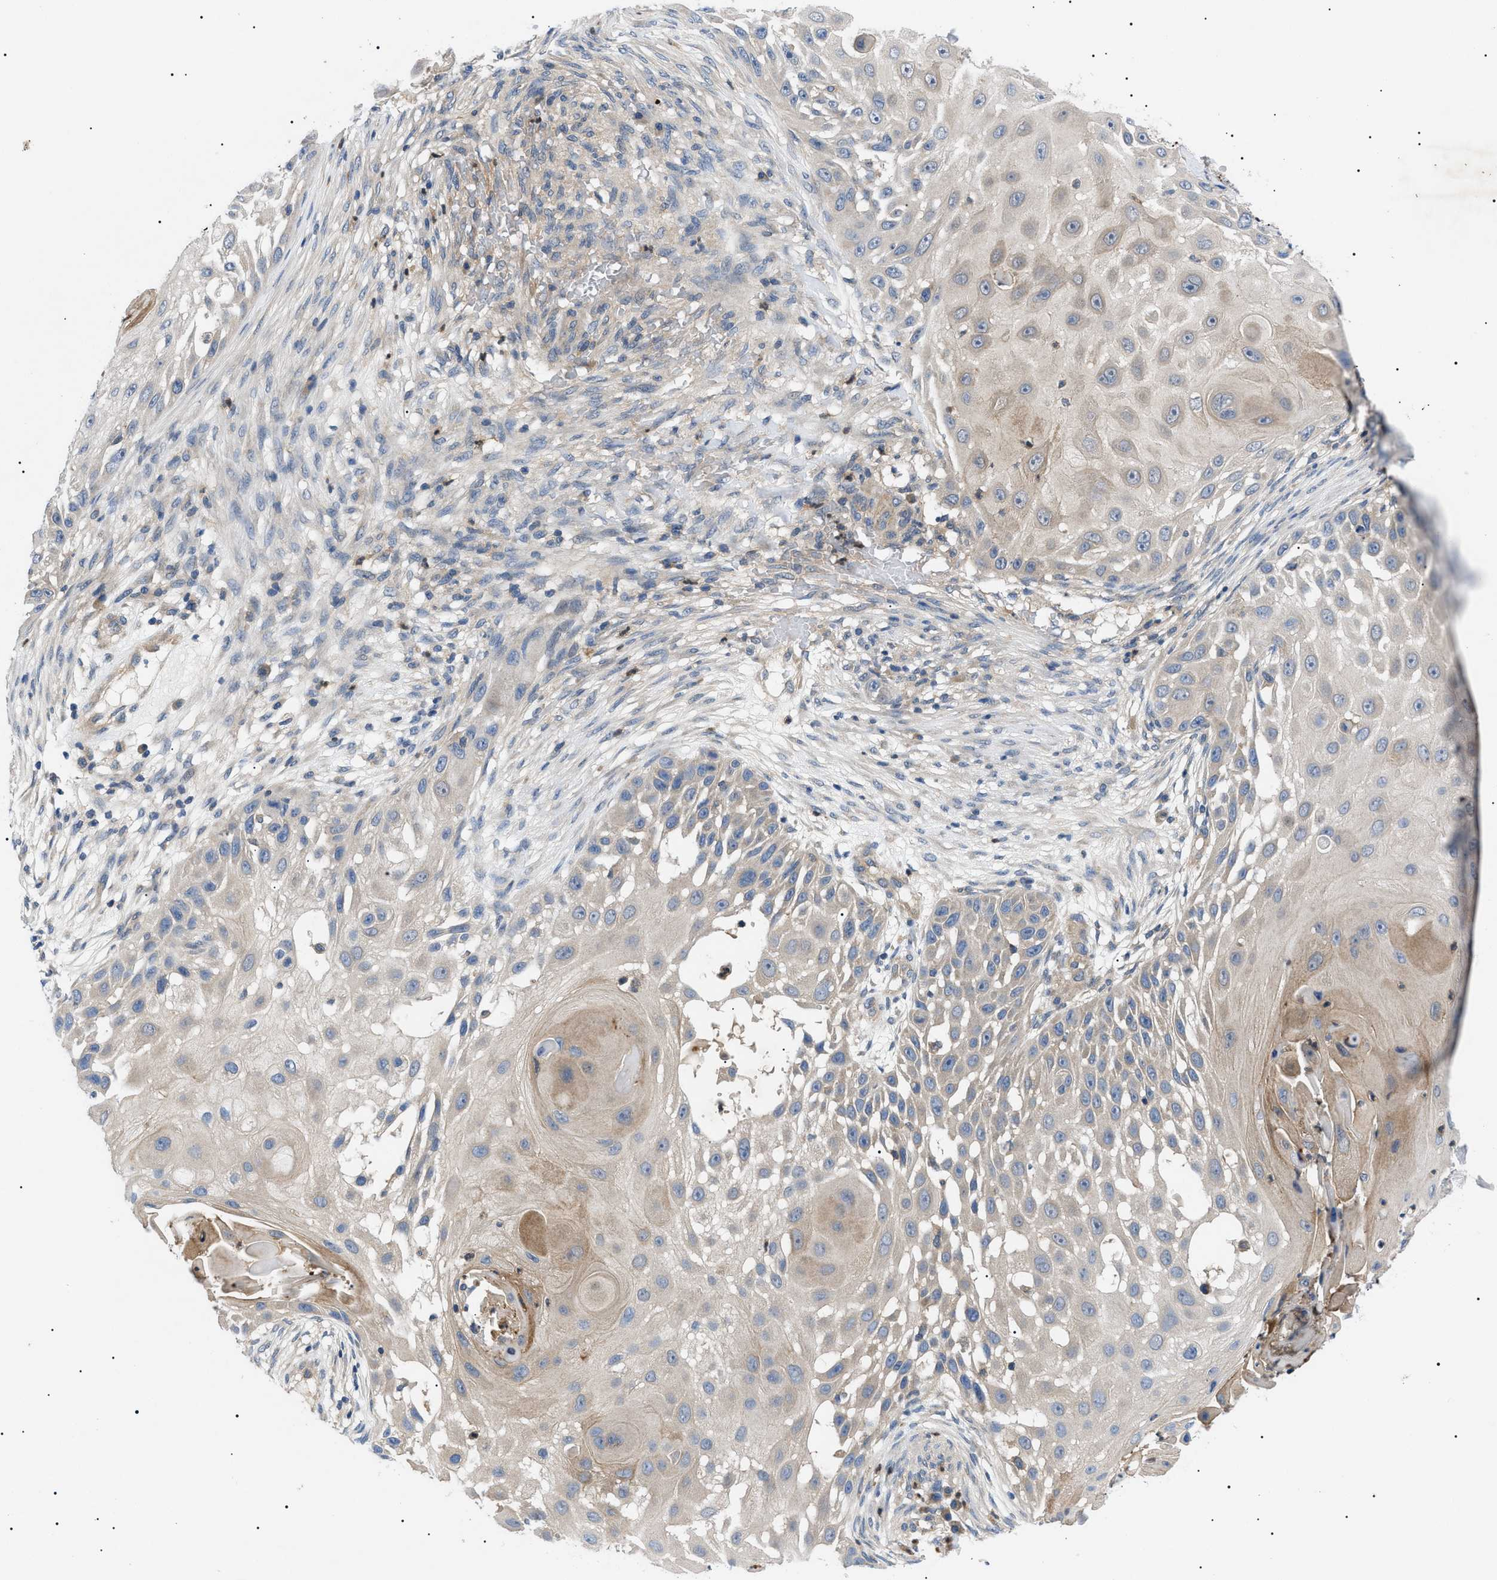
{"staining": {"intensity": "weak", "quantity": "25%-75%", "location": "cytoplasmic/membranous"}, "tissue": "skin cancer", "cell_type": "Tumor cells", "image_type": "cancer", "snomed": [{"axis": "morphology", "description": "Squamous cell carcinoma, NOS"}, {"axis": "topography", "description": "Skin"}], "caption": "Immunohistochemistry (IHC) of human squamous cell carcinoma (skin) displays low levels of weak cytoplasmic/membranous expression in about 25%-75% of tumor cells.", "gene": "RIPK1", "patient": {"sex": "female", "age": 44}}